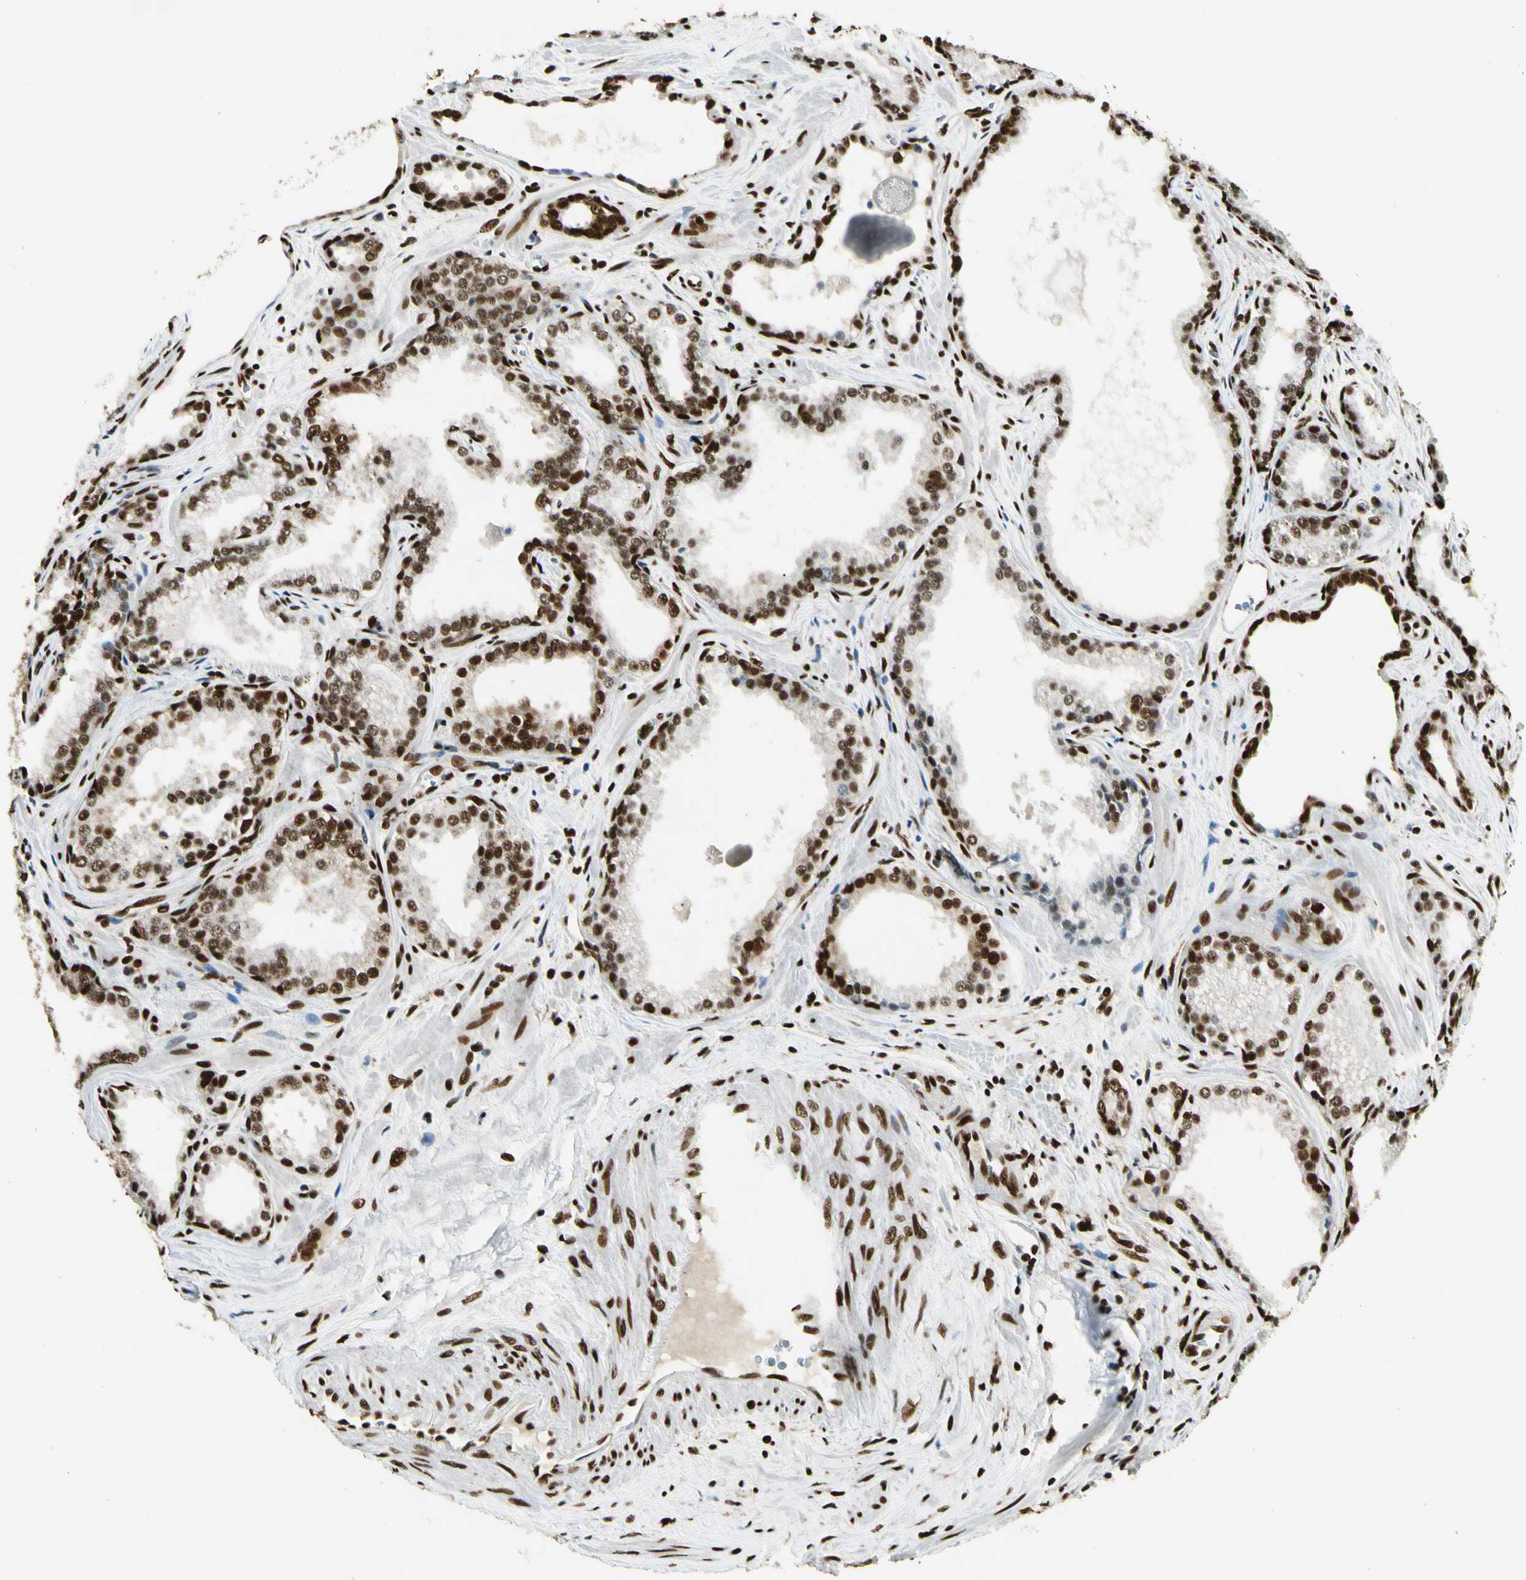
{"staining": {"intensity": "strong", "quantity": ">75%", "location": "nuclear"}, "tissue": "prostate cancer", "cell_type": "Tumor cells", "image_type": "cancer", "snomed": [{"axis": "morphology", "description": "Adenocarcinoma, Low grade"}, {"axis": "topography", "description": "Prostate"}], "caption": "The histopathology image exhibits a brown stain indicating the presence of a protein in the nuclear of tumor cells in prostate adenocarcinoma (low-grade).", "gene": "FUS", "patient": {"sex": "male", "age": 60}}